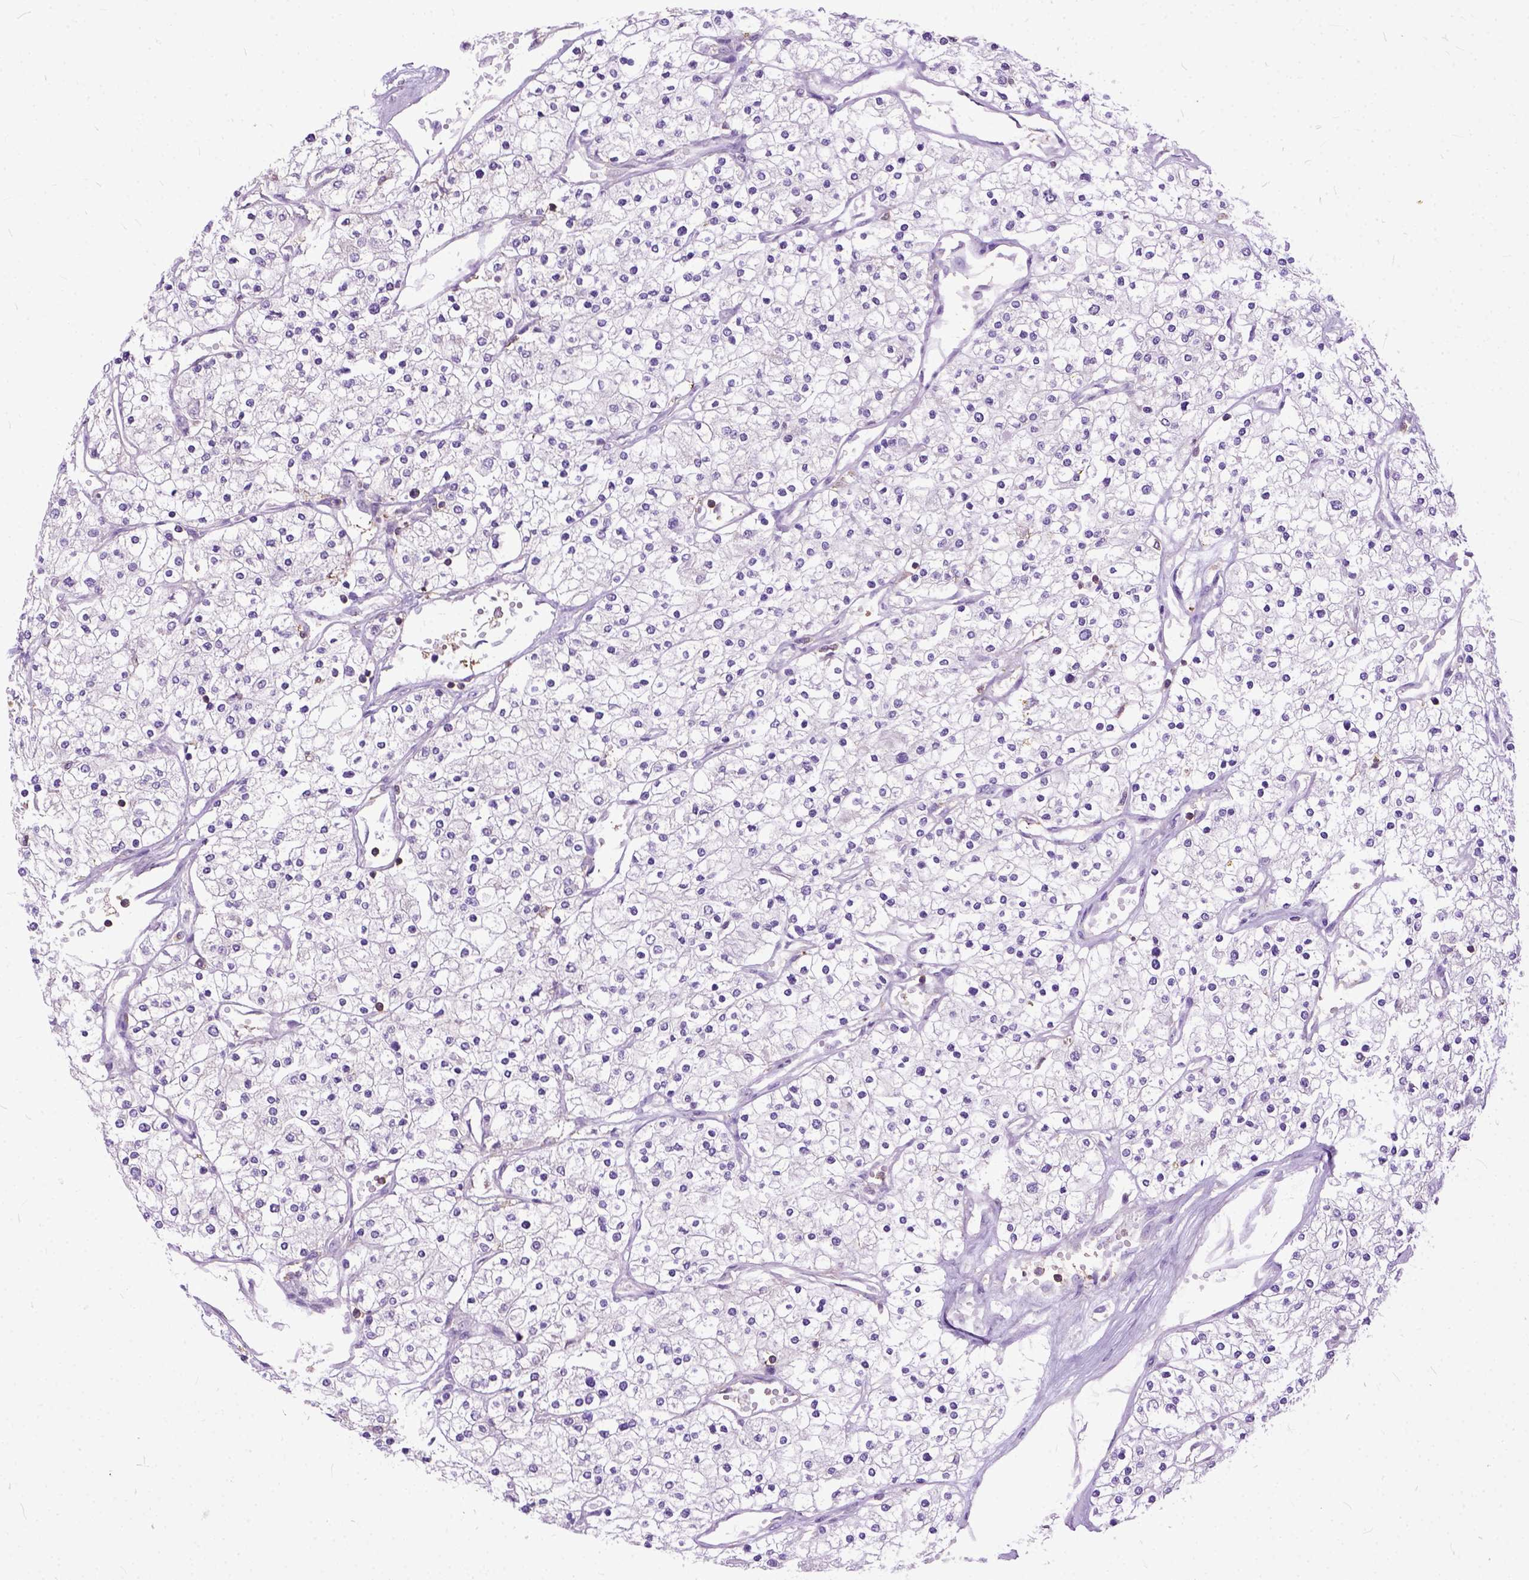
{"staining": {"intensity": "negative", "quantity": "none", "location": "none"}, "tissue": "renal cancer", "cell_type": "Tumor cells", "image_type": "cancer", "snomed": [{"axis": "morphology", "description": "Adenocarcinoma, NOS"}, {"axis": "topography", "description": "Kidney"}], "caption": "The histopathology image reveals no significant expression in tumor cells of renal adenocarcinoma.", "gene": "NAMPT", "patient": {"sex": "male", "age": 80}}